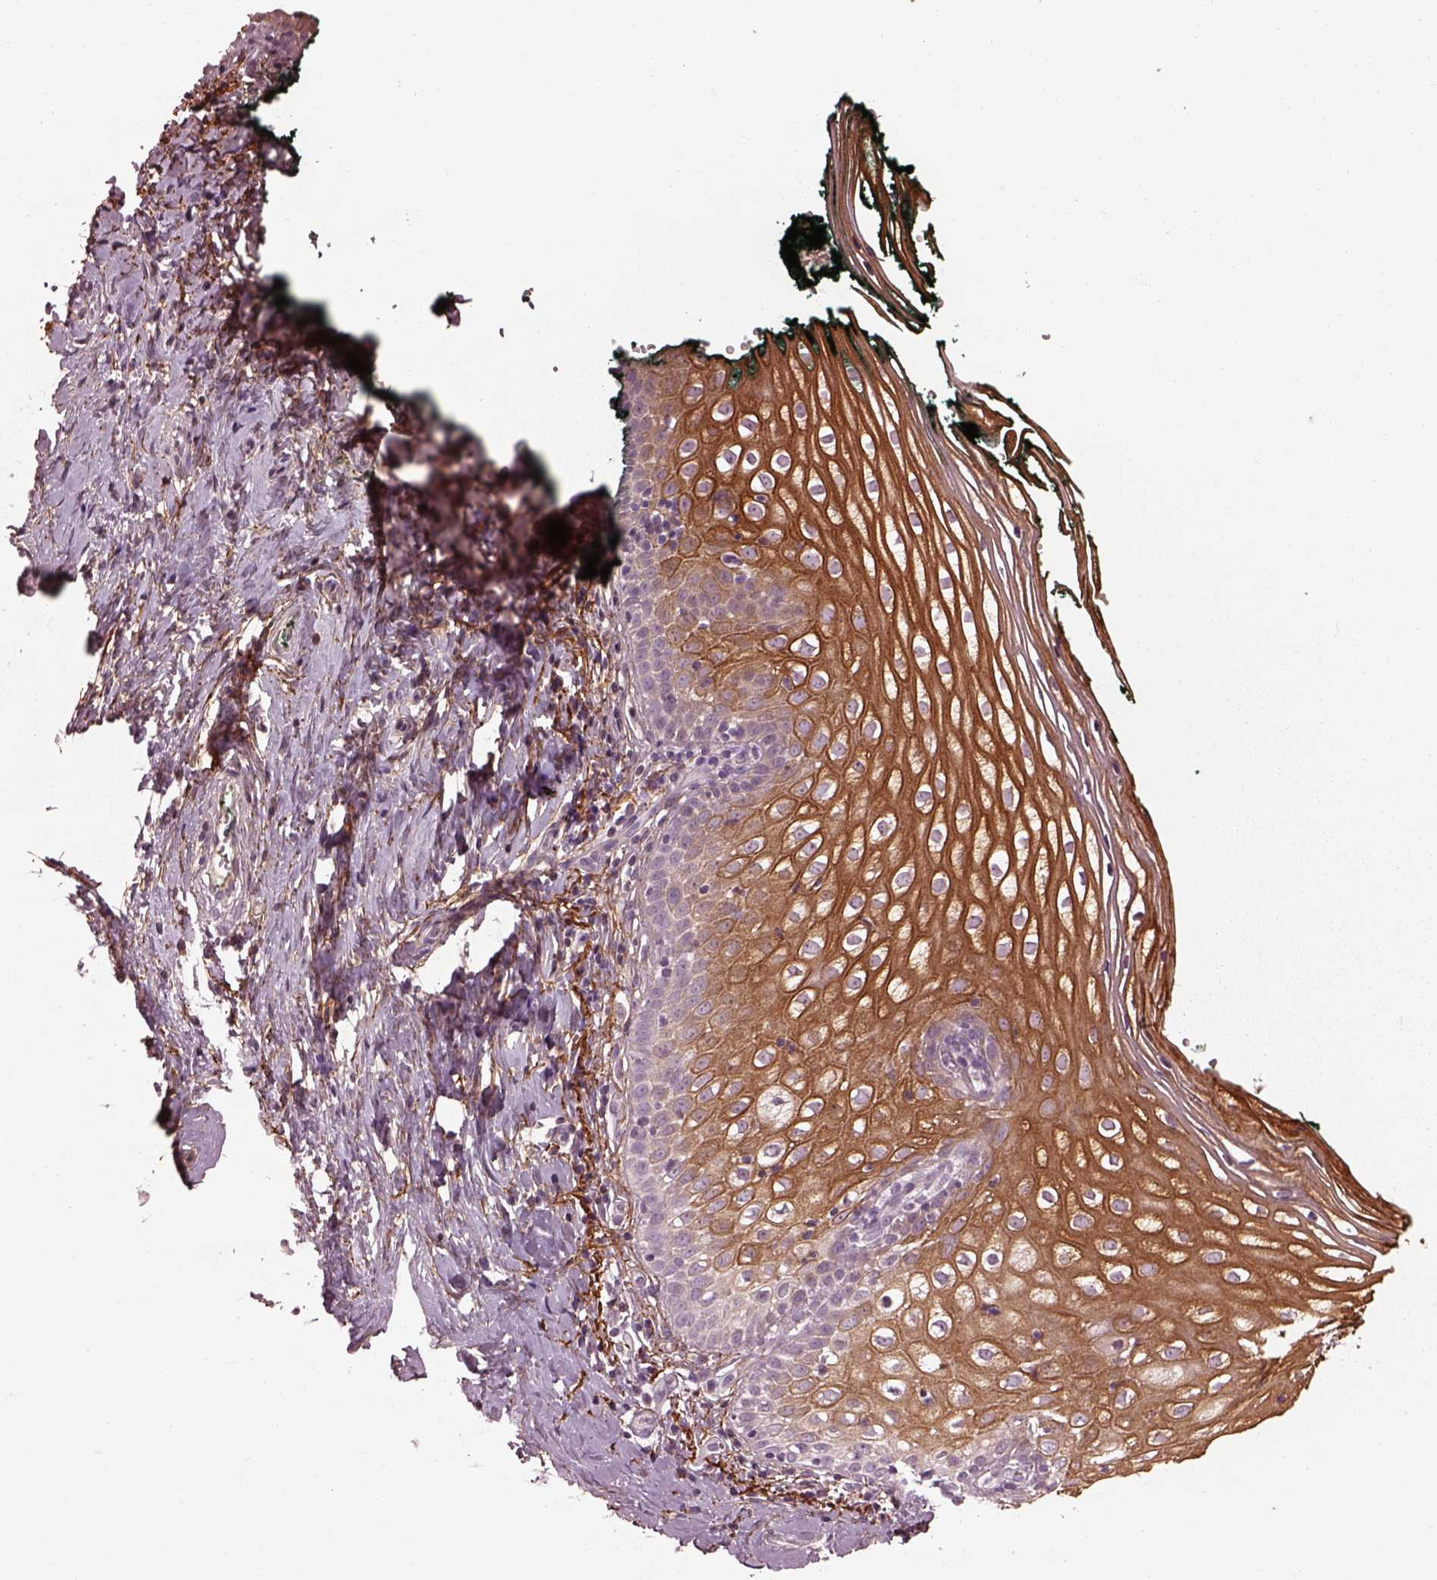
{"staining": {"intensity": "moderate", "quantity": "25%-75%", "location": "cytoplasmic/membranous"}, "tissue": "vagina", "cell_type": "Squamous epithelial cells", "image_type": "normal", "snomed": [{"axis": "morphology", "description": "Normal tissue, NOS"}, {"axis": "topography", "description": "Vagina"}], "caption": "Protein positivity by immunohistochemistry (IHC) demonstrates moderate cytoplasmic/membranous staining in about 25%-75% of squamous epithelial cells in unremarkable vagina. (IHC, brightfield microscopy, high magnification).", "gene": "EFEMP1", "patient": {"sex": "female", "age": 47}}